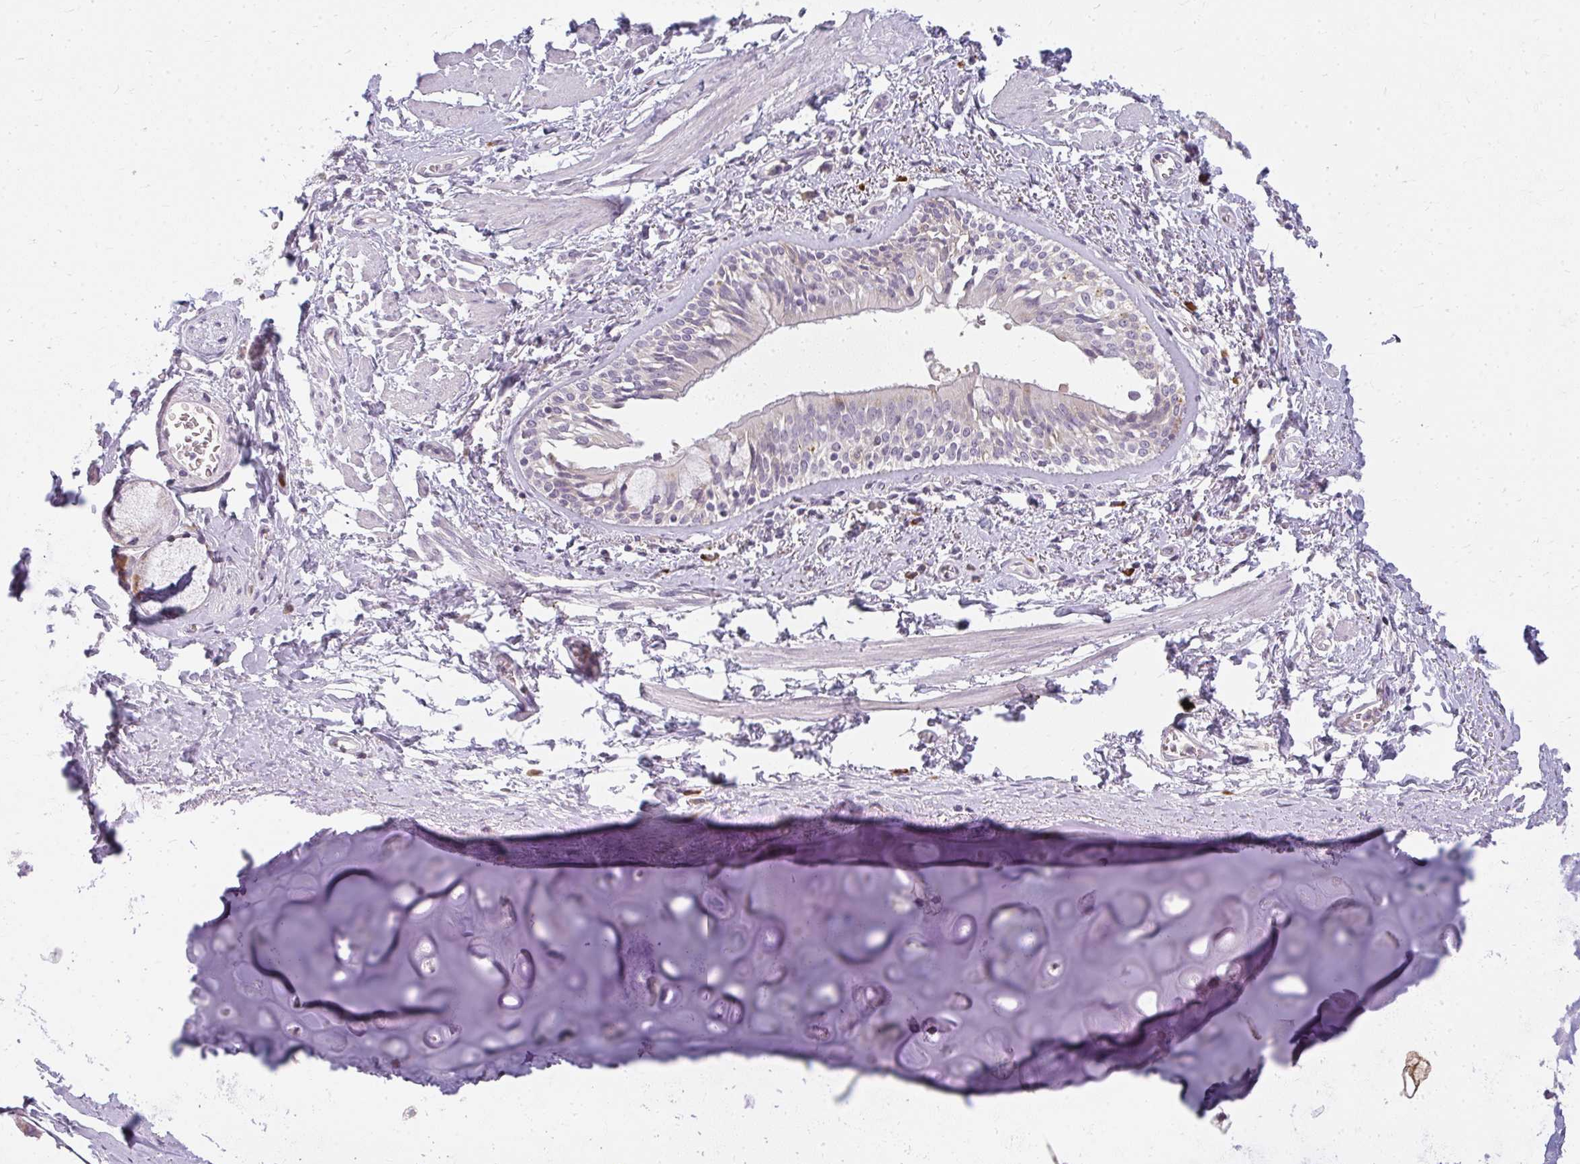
{"staining": {"intensity": "negative", "quantity": "none", "location": "none"}, "tissue": "adipose tissue", "cell_type": "Adipocytes", "image_type": "normal", "snomed": [{"axis": "morphology", "description": "Normal tissue, NOS"}, {"axis": "morphology", "description": "Degeneration, NOS"}, {"axis": "topography", "description": "Cartilage tissue"}, {"axis": "topography", "description": "Lung"}], "caption": "Histopathology image shows no significant protein positivity in adipocytes of unremarkable adipose tissue. (IHC, brightfield microscopy, high magnification).", "gene": "ZFYVE26", "patient": {"sex": "female", "age": 61}}